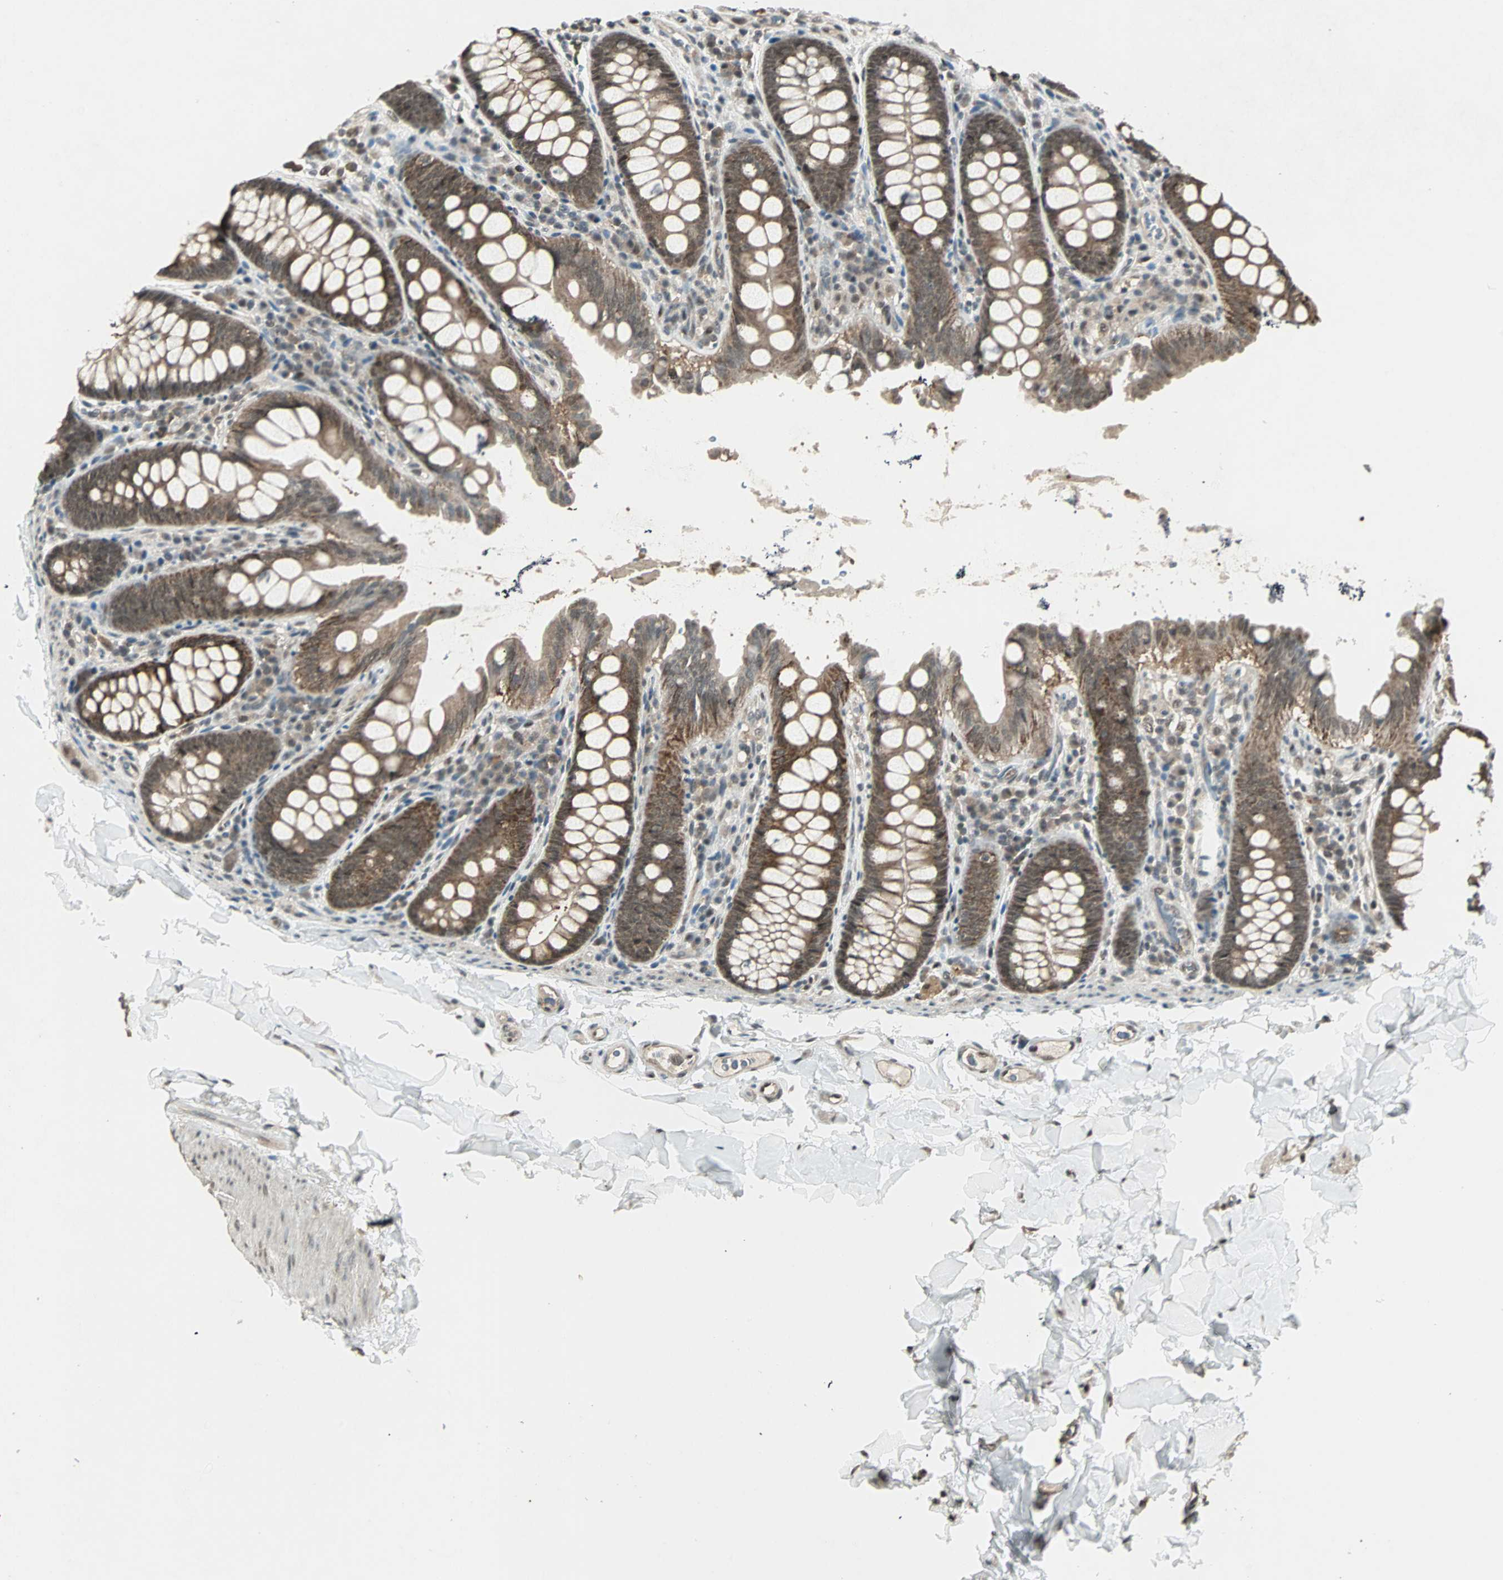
{"staining": {"intensity": "moderate", "quantity": ">75%", "location": "cytoplasmic/membranous,nuclear"}, "tissue": "colon", "cell_type": "Endothelial cells", "image_type": "normal", "snomed": [{"axis": "morphology", "description": "Normal tissue, NOS"}, {"axis": "topography", "description": "Colon"}], "caption": "DAB immunohistochemical staining of unremarkable colon shows moderate cytoplasmic/membranous,nuclear protein staining in about >75% of endothelial cells. (Stains: DAB (3,3'-diaminobenzidine) in brown, nuclei in blue, Microscopy: brightfield microscopy at high magnification).", "gene": "ZNF701", "patient": {"sex": "female", "age": 61}}